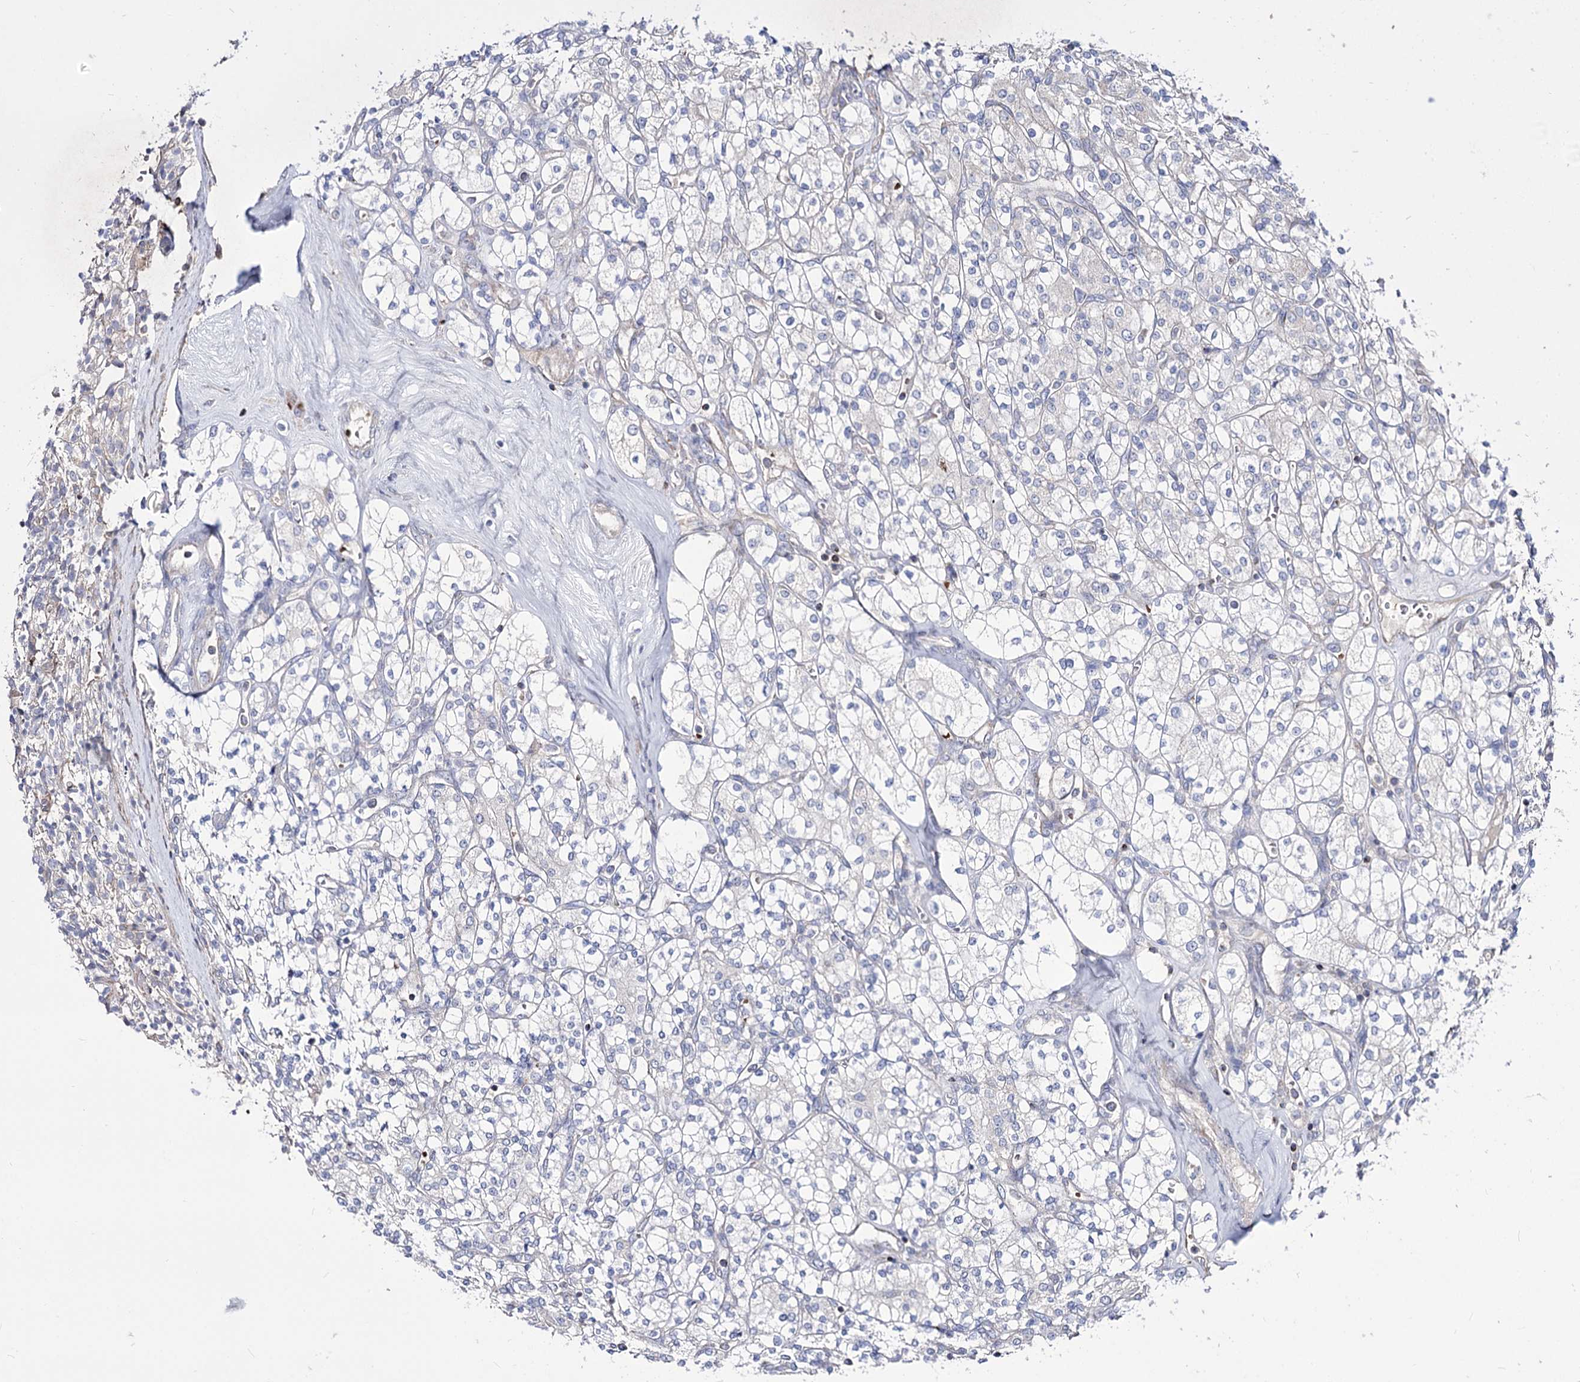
{"staining": {"intensity": "negative", "quantity": "none", "location": "none"}, "tissue": "renal cancer", "cell_type": "Tumor cells", "image_type": "cancer", "snomed": [{"axis": "morphology", "description": "Adenocarcinoma, NOS"}, {"axis": "topography", "description": "Kidney"}], "caption": "A high-resolution image shows immunohistochemistry staining of renal adenocarcinoma, which exhibits no significant positivity in tumor cells.", "gene": "OSBPL5", "patient": {"sex": "male", "age": 77}}